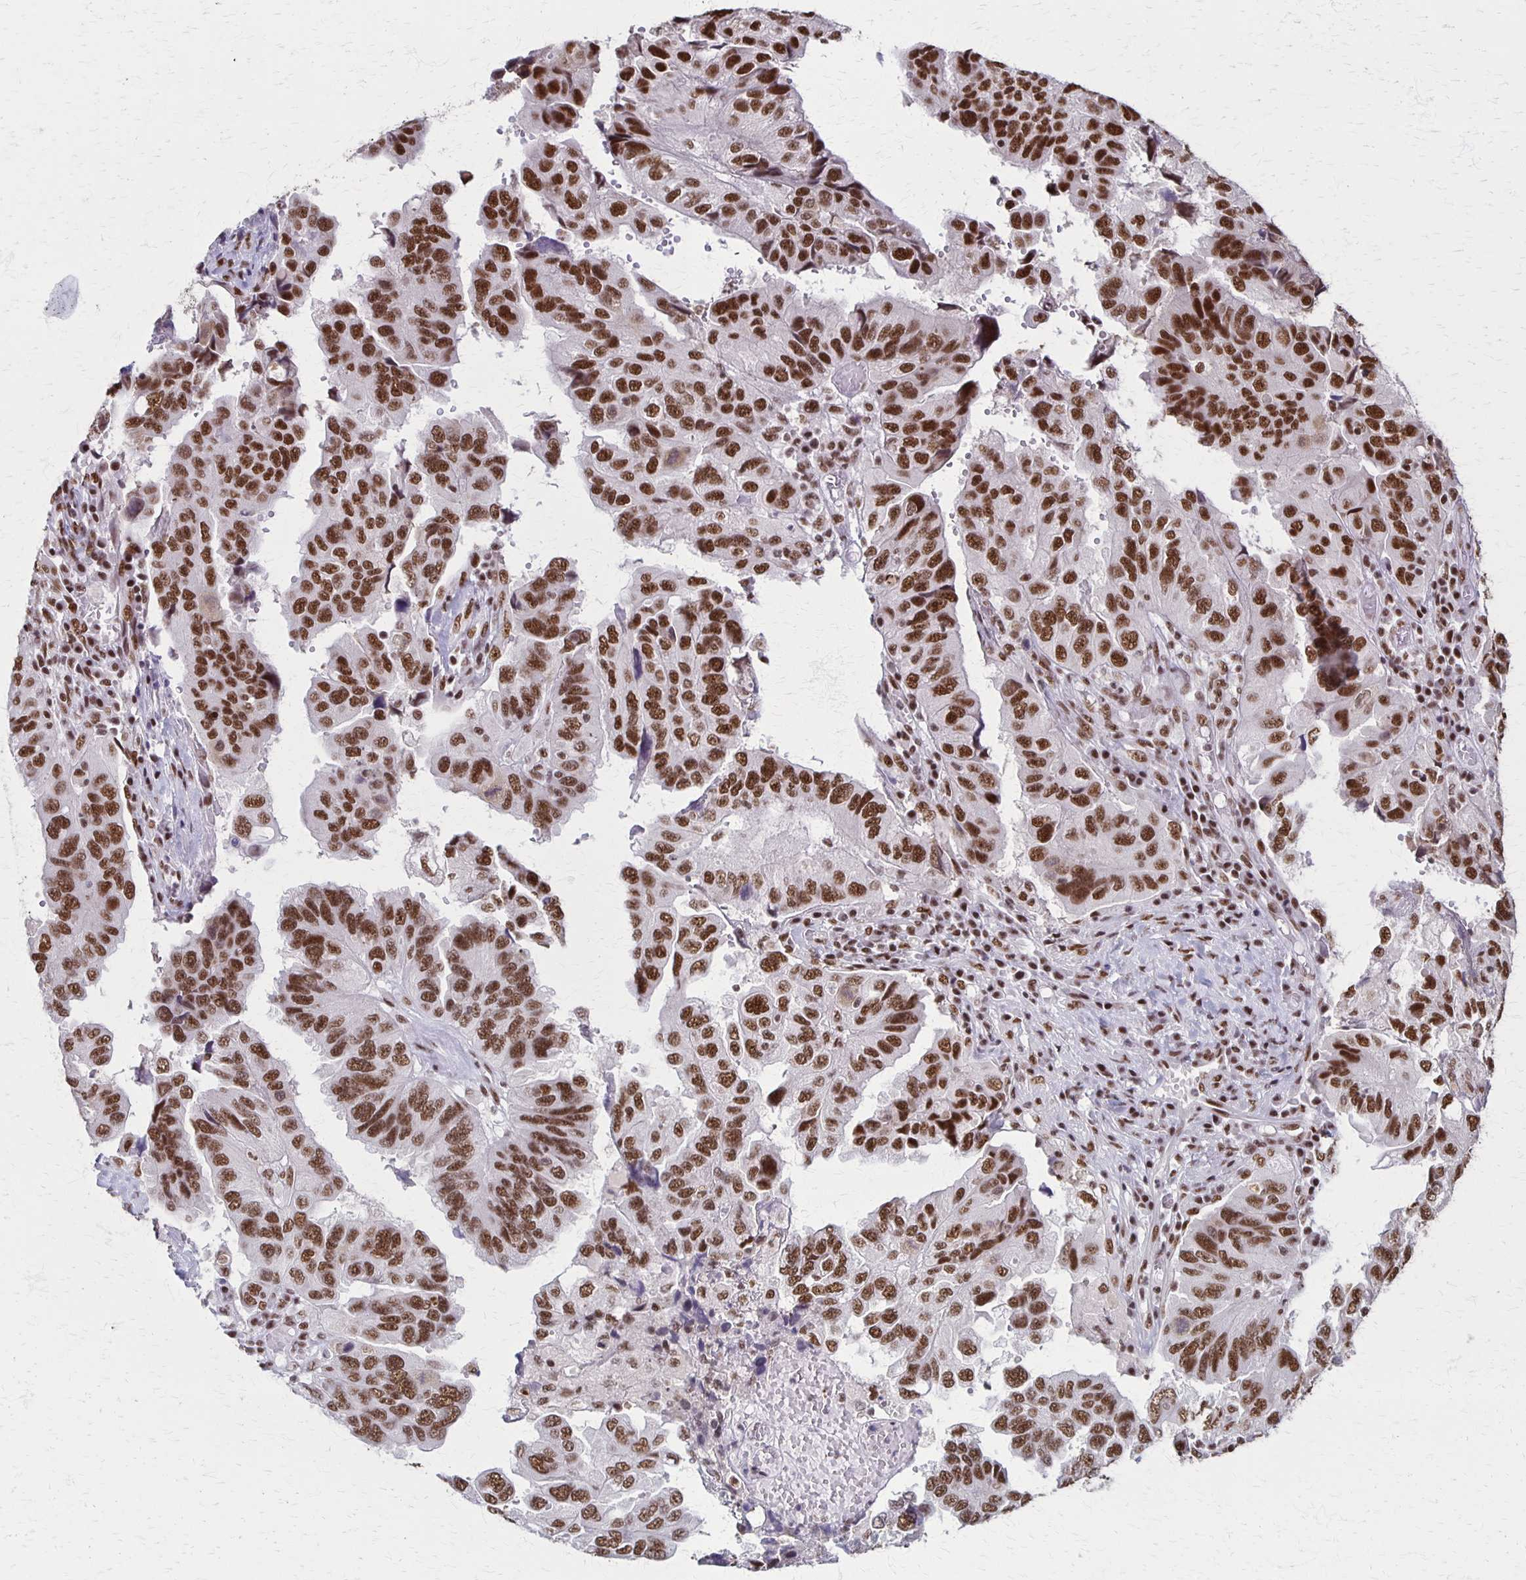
{"staining": {"intensity": "strong", "quantity": ">75%", "location": "nuclear"}, "tissue": "ovarian cancer", "cell_type": "Tumor cells", "image_type": "cancer", "snomed": [{"axis": "morphology", "description": "Cystadenocarcinoma, serous, NOS"}, {"axis": "topography", "description": "Ovary"}], "caption": "Tumor cells reveal high levels of strong nuclear expression in approximately >75% of cells in human ovarian cancer.", "gene": "XRCC6", "patient": {"sex": "female", "age": 79}}